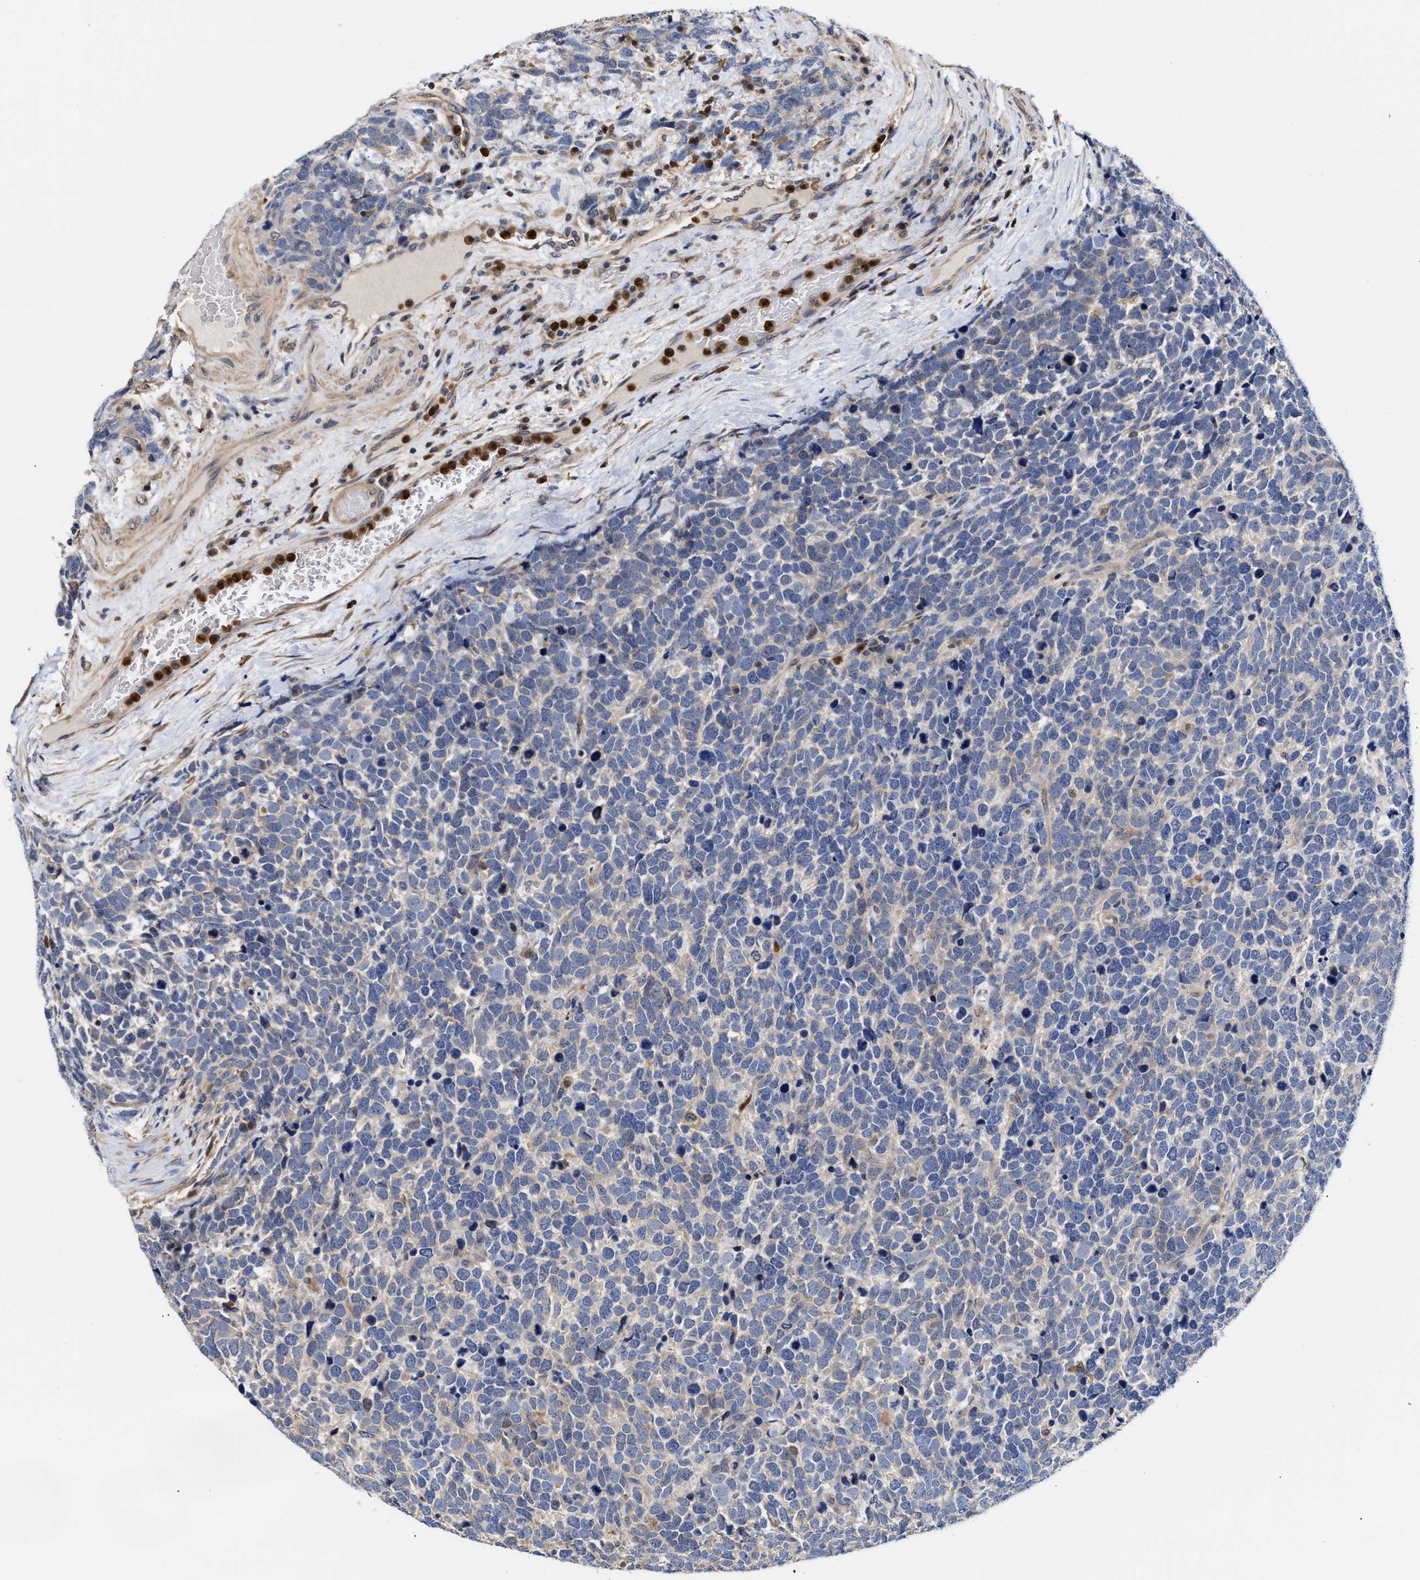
{"staining": {"intensity": "weak", "quantity": "25%-75%", "location": "cytoplasmic/membranous"}, "tissue": "urothelial cancer", "cell_type": "Tumor cells", "image_type": "cancer", "snomed": [{"axis": "morphology", "description": "Urothelial carcinoma, High grade"}, {"axis": "topography", "description": "Urinary bladder"}], "caption": "Protein analysis of urothelial cancer tissue demonstrates weak cytoplasmic/membranous staining in approximately 25%-75% of tumor cells.", "gene": "KLHDC1", "patient": {"sex": "female", "age": 82}}